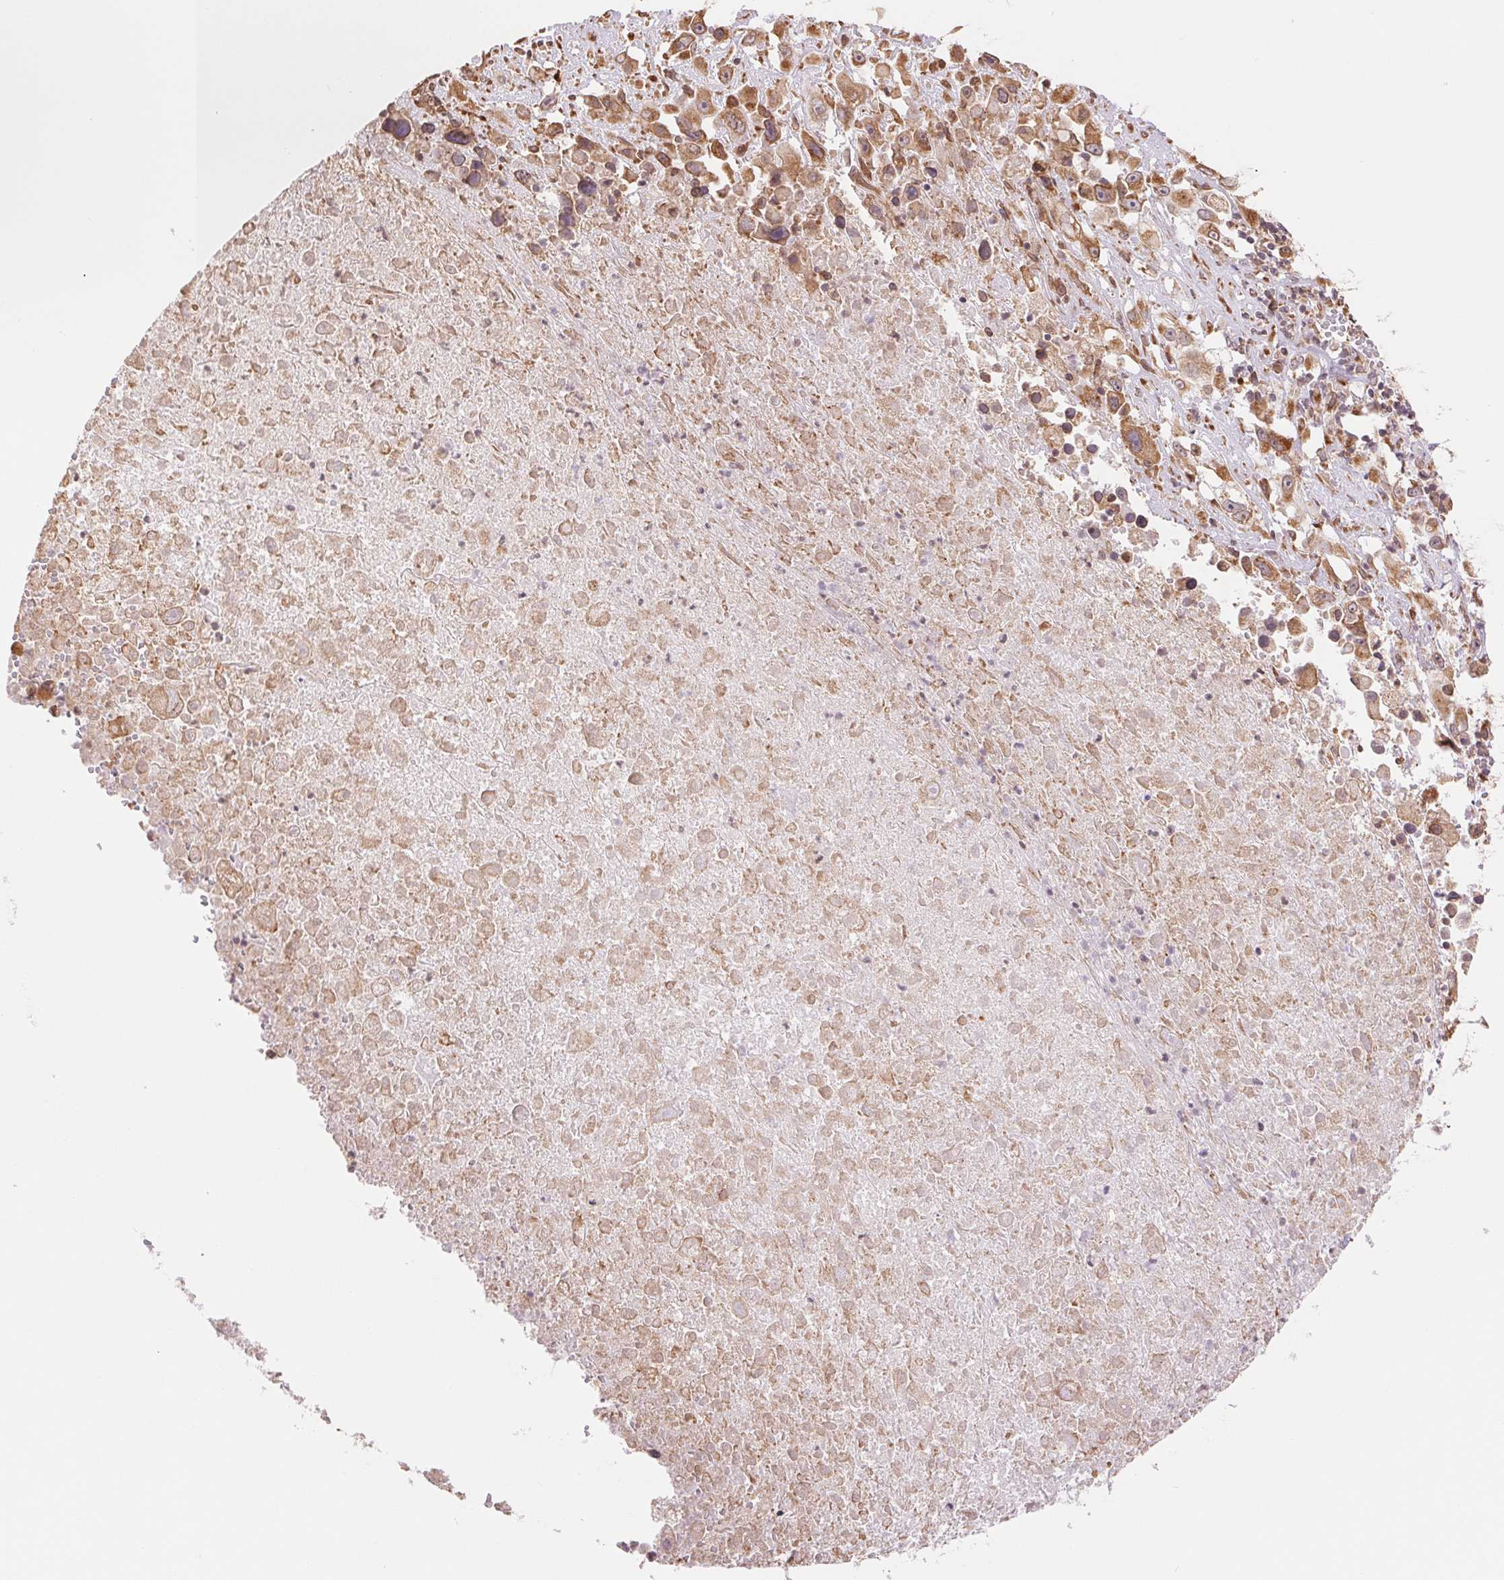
{"staining": {"intensity": "moderate", "quantity": ">75%", "location": "cytoplasmic/membranous"}, "tissue": "melanoma", "cell_type": "Tumor cells", "image_type": "cancer", "snomed": [{"axis": "morphology", "description": "Malignant melanoma, Metastatic site"}, {"axis": "topography", "description": "Soft tissue"}], "caption": "Malignant melanoma (metastatic site) tissue demonstrates moderate cytoplasmic/membranous staining in about >75% of tumor cells", "gene": "RPN1", "patient": {"sex": "male", "age": 50}}